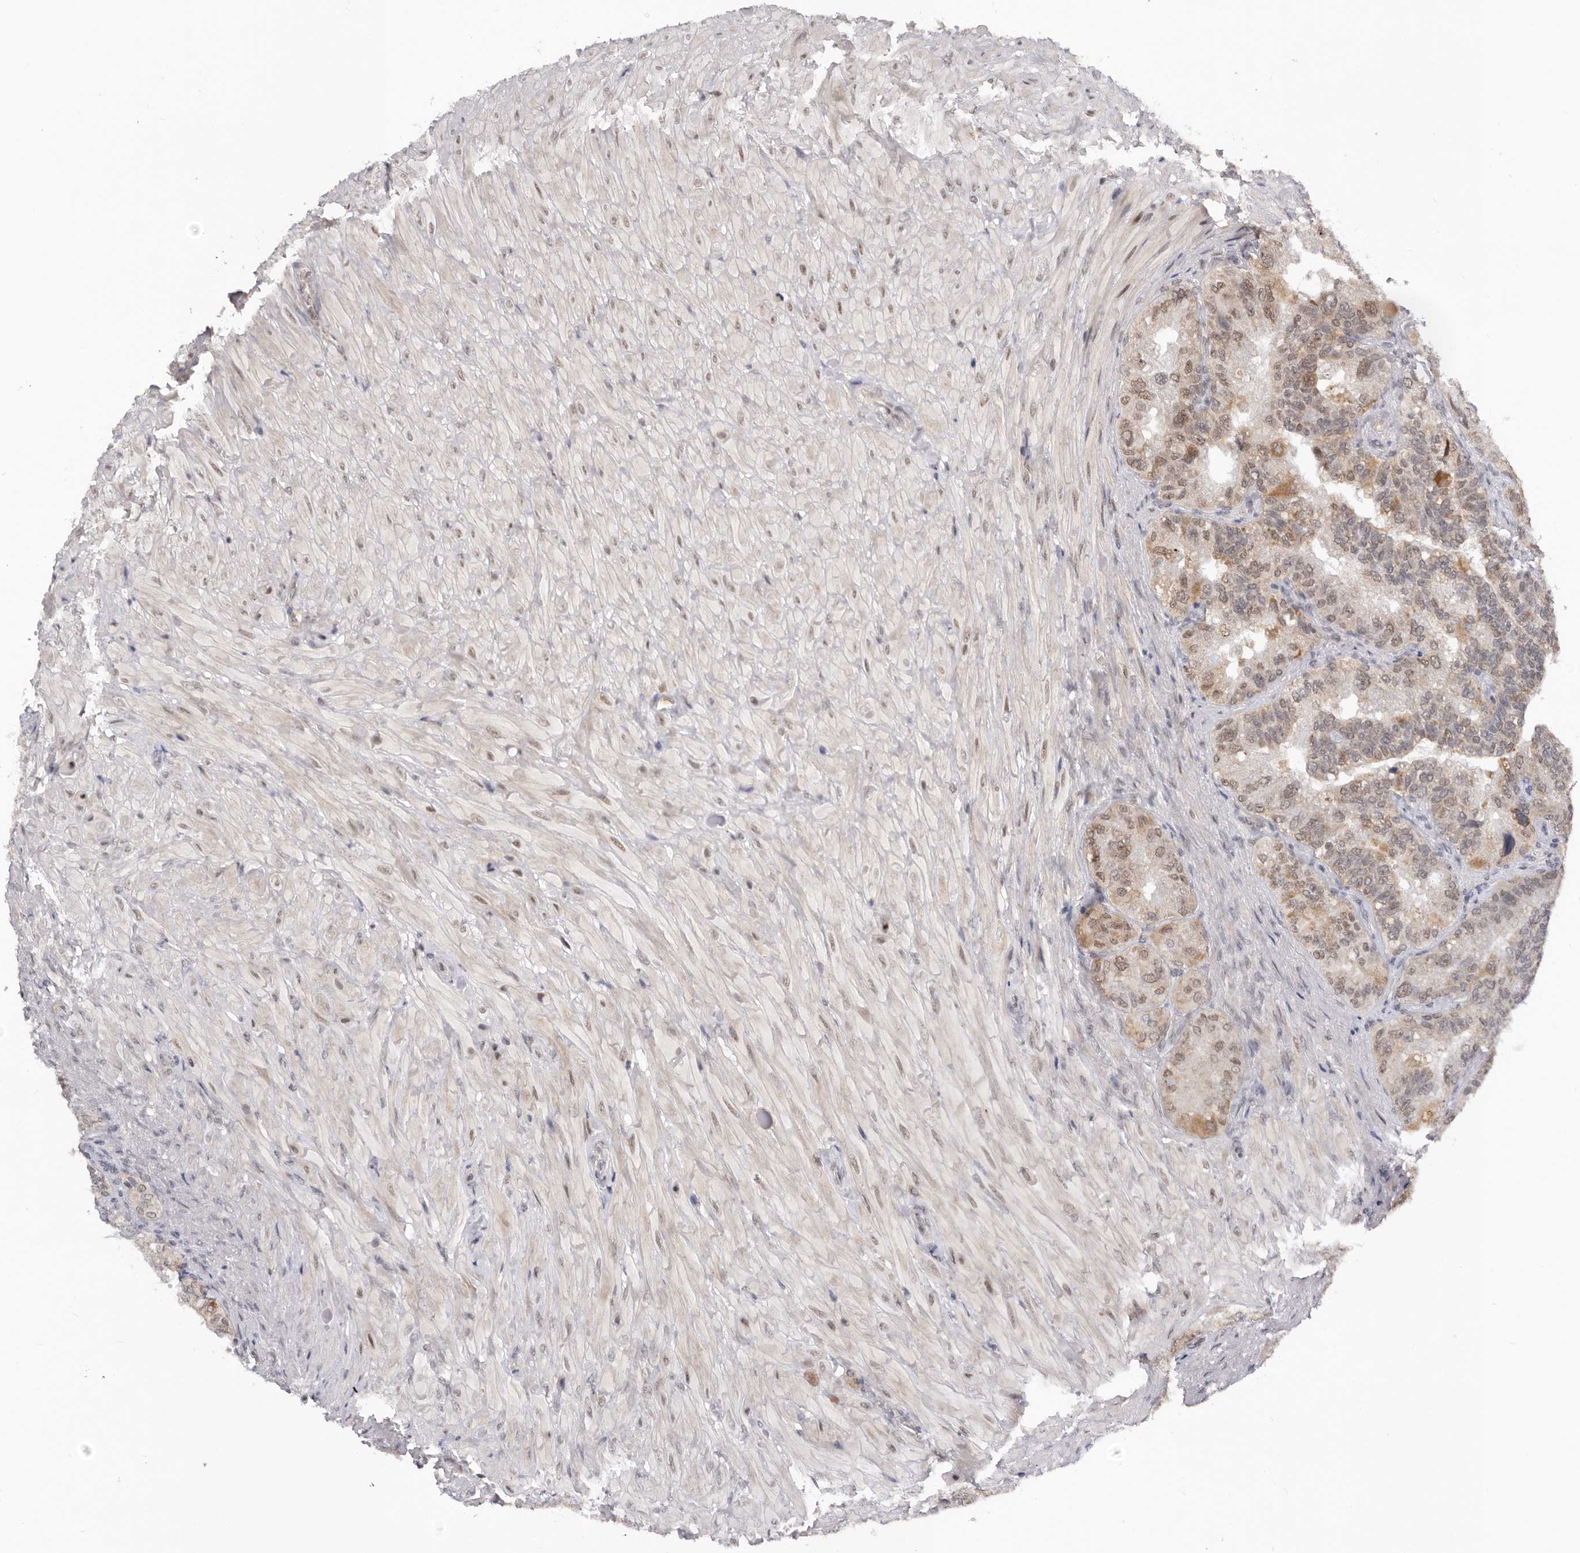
{"staining": {"intensity": "moderate", "quantity": ">75%", "location": "nuclear"}, "tissue": "seminal vesicle", "cell_type": "Glandular cells", "image_type": "normal", "snomed": [{"axis": "morphology", "description": "Normal tissue, NOS"}, {"axis": "topography", "description": "Seminal veicle"}, {"axis": "topography", "description": "Peripheral nerve tissue"}], "caption": "Brown immunohistochemical staining in normal human seminal vesicle exhibits moderate nuclear staining in about >75% of glandular cells. (DAB = brown stain, brightfield microscopy at high magnification).", "gene": "BRCA2", "patient": {"sex": "male", "age": 63}}